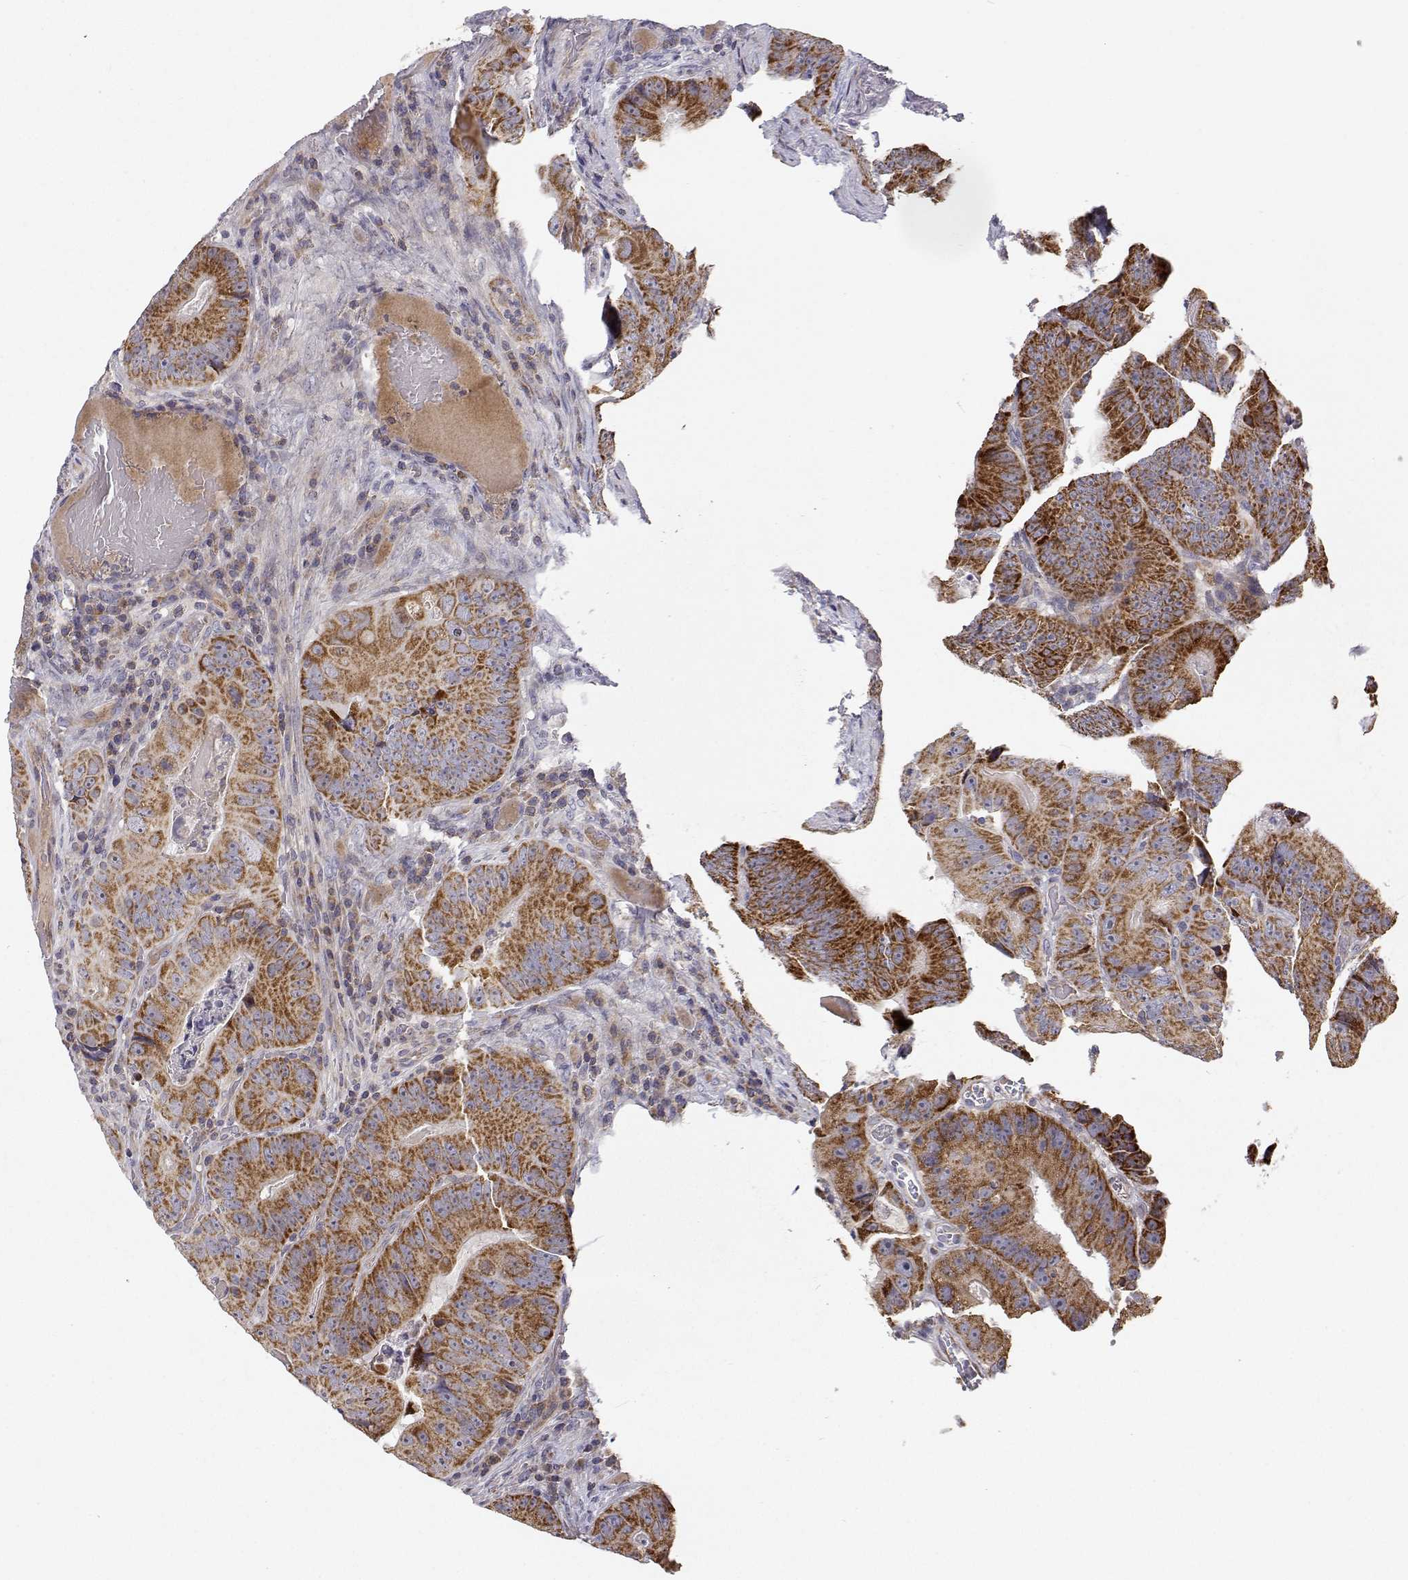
{"staining": {"intensity": "strong", "quantity": ">75%", "location": "cytoplasmic/membranous"}, "tissue": "colorectal cancer", "cell_type": "Tumor cells", "image_type": "cancer", "snomed": [{"axis": "morphology", "description": "Adenocarcinoma, NOS"}, {"axis": "topography", "description": "Colon"}], "caption": "Human colorectal cancer (adenocarcinoma) stained for a protein (brown) shows strong cytoplasmic/membranous positive staining in approximately >75% of tumor cells.", "gene": "MRPL3", "patient": {"sex": "female", "age": 86}}